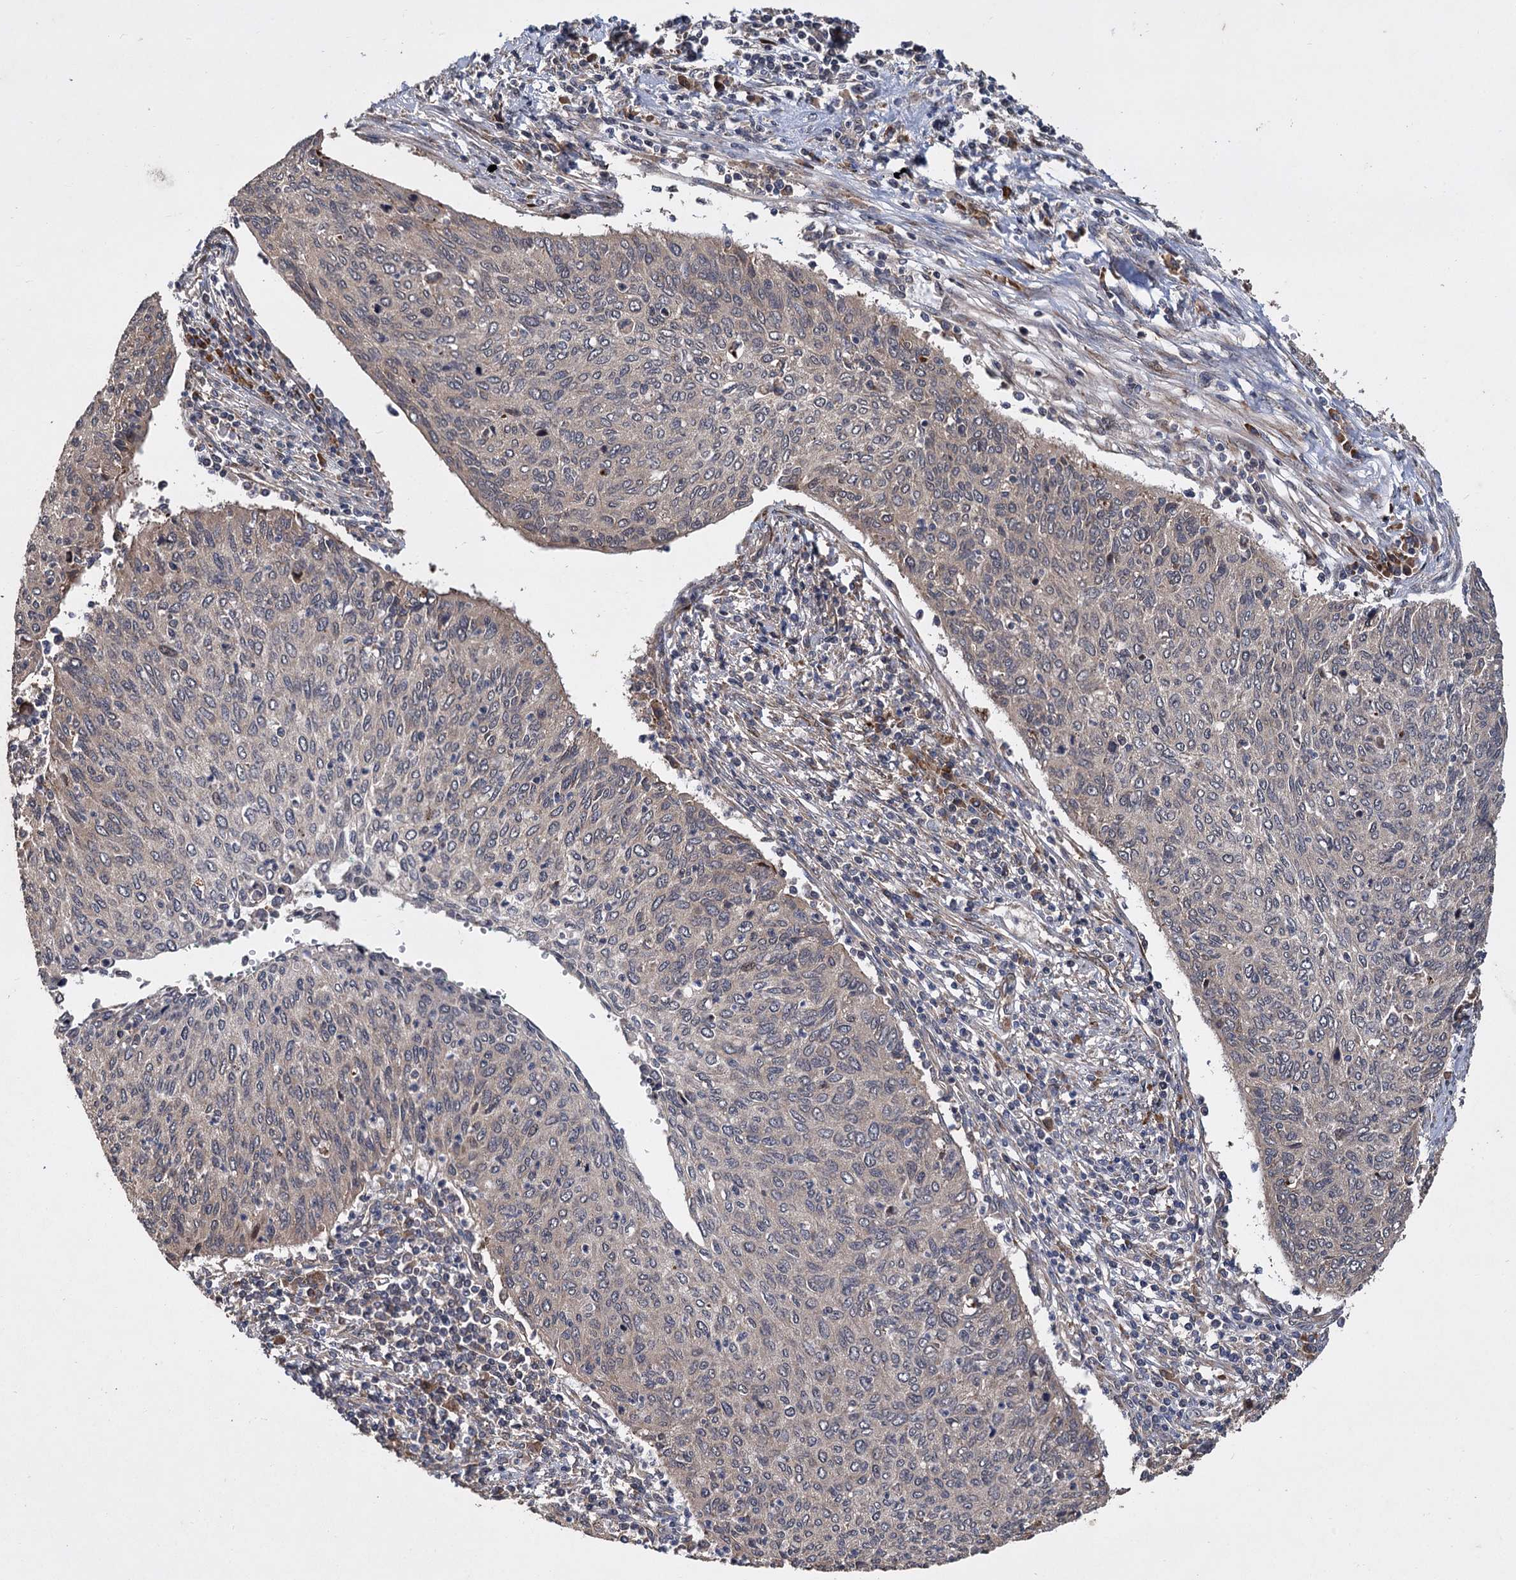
{"staining": {"intensity": "negative", "quantity": "none", "location": "none"}, "tissue": "cervical cancer", "cell_type": "Tumor cells", "image_type": "cancer", "snomed": [{"axis": "morphology", "description": "Squamous cell carcinoma, NOS"}, {"axis": "topography", "description": "Cervix"}], "caption": "Human cervical cancer stained for a protein using immunohistochemistry shows no staining in tumor cells.", "gene": "INPPL1", "patient": {"sex": "female", "age": 38}}